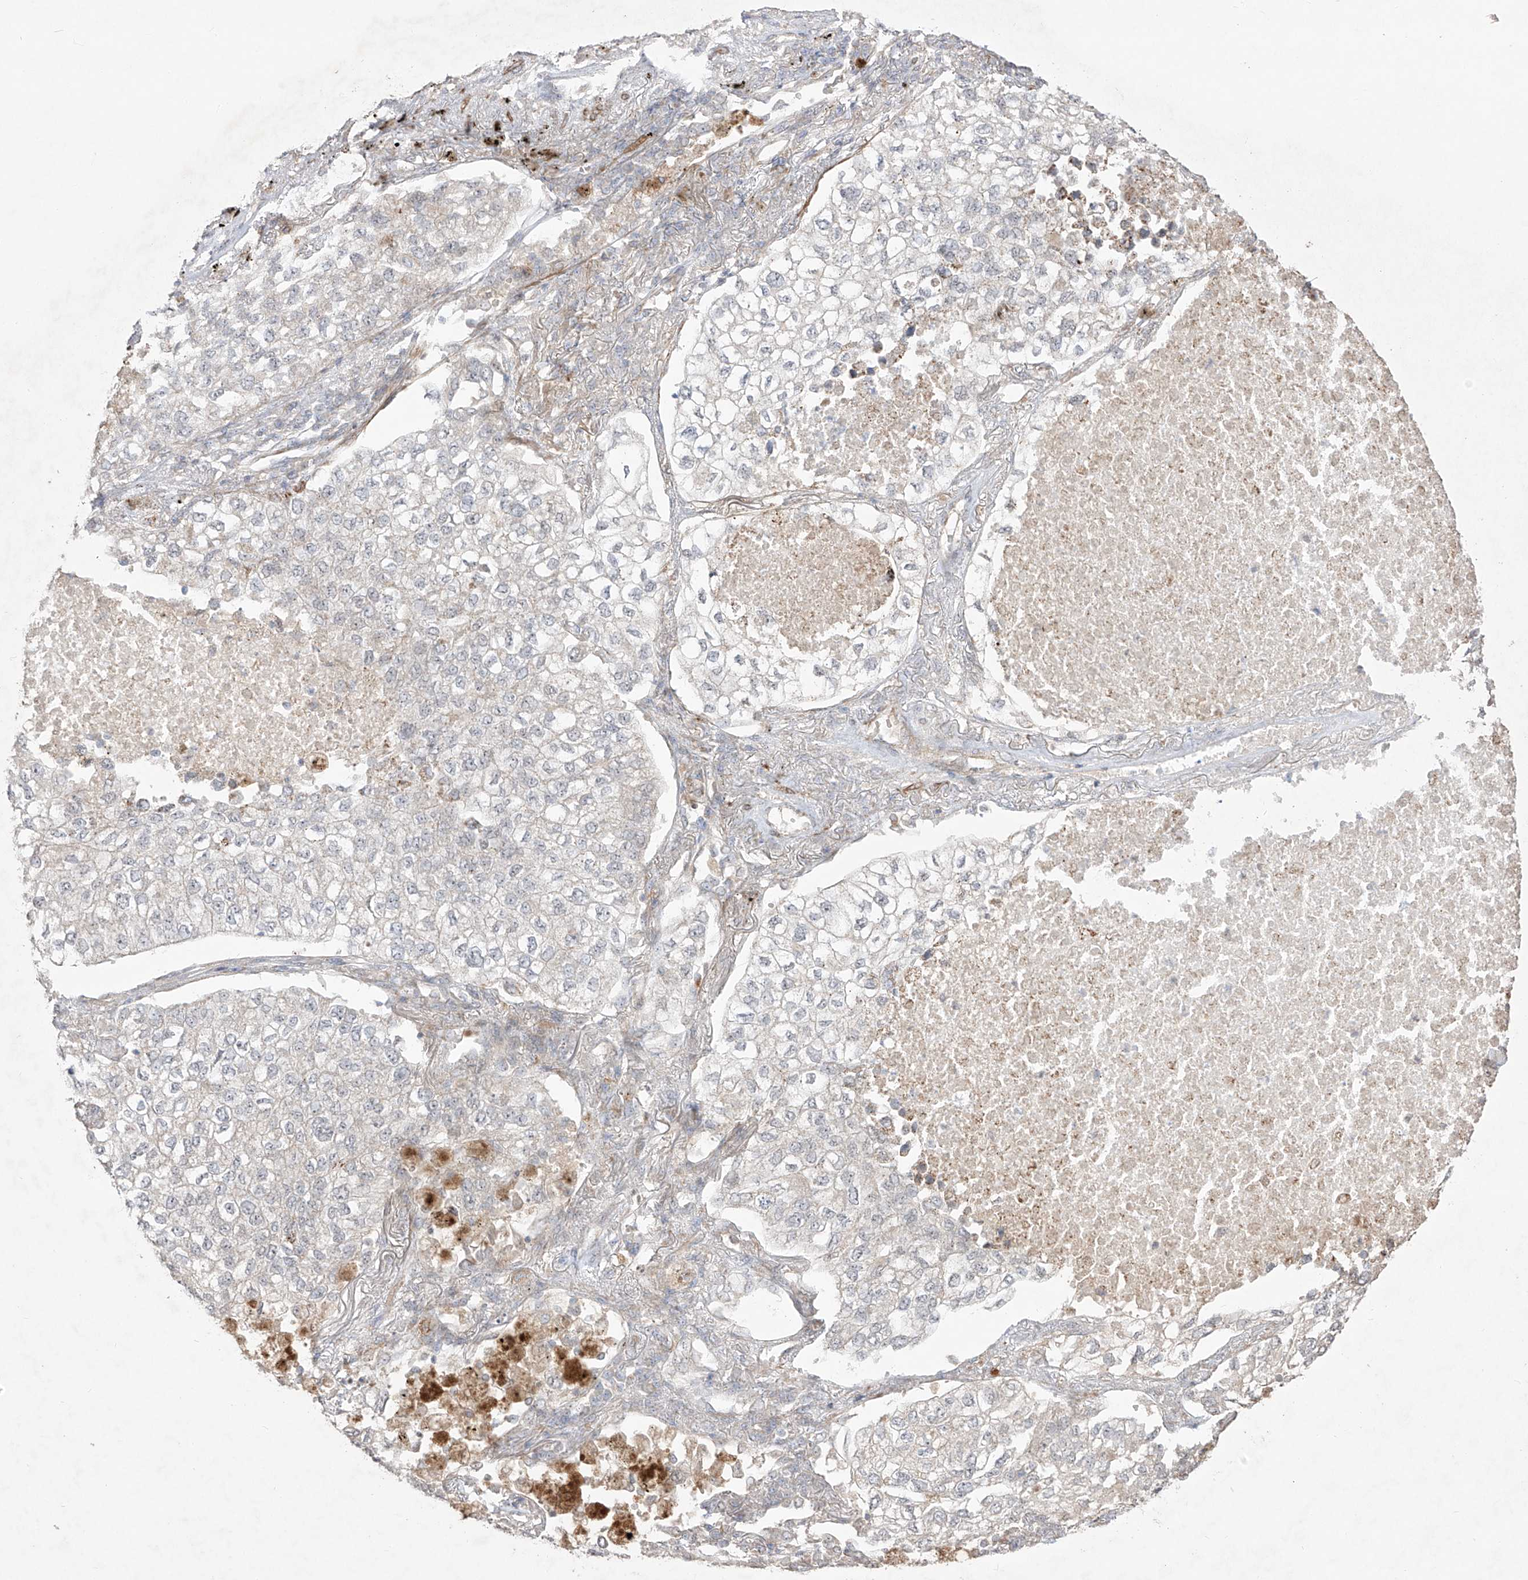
{"staining": {"intensity": "negative", "quantity": "none", "location": "none"}, "tissue": "lung cancer", "cell_type": "Tumor cells", "image_type": "cancer", "snomed": [{"axis": "morphology", "description": "Adenocarcinoma, NOS"}, {"axis": "topography", "description": "Lung"}], "caption": "IHC photomicrograph of human adenocarcinoma (lung) stained for a protein (brown), which demonstrates no staining in tumor cells.", "gene": "KDM1B", "patient": {"sex": "male", "age": 63}}